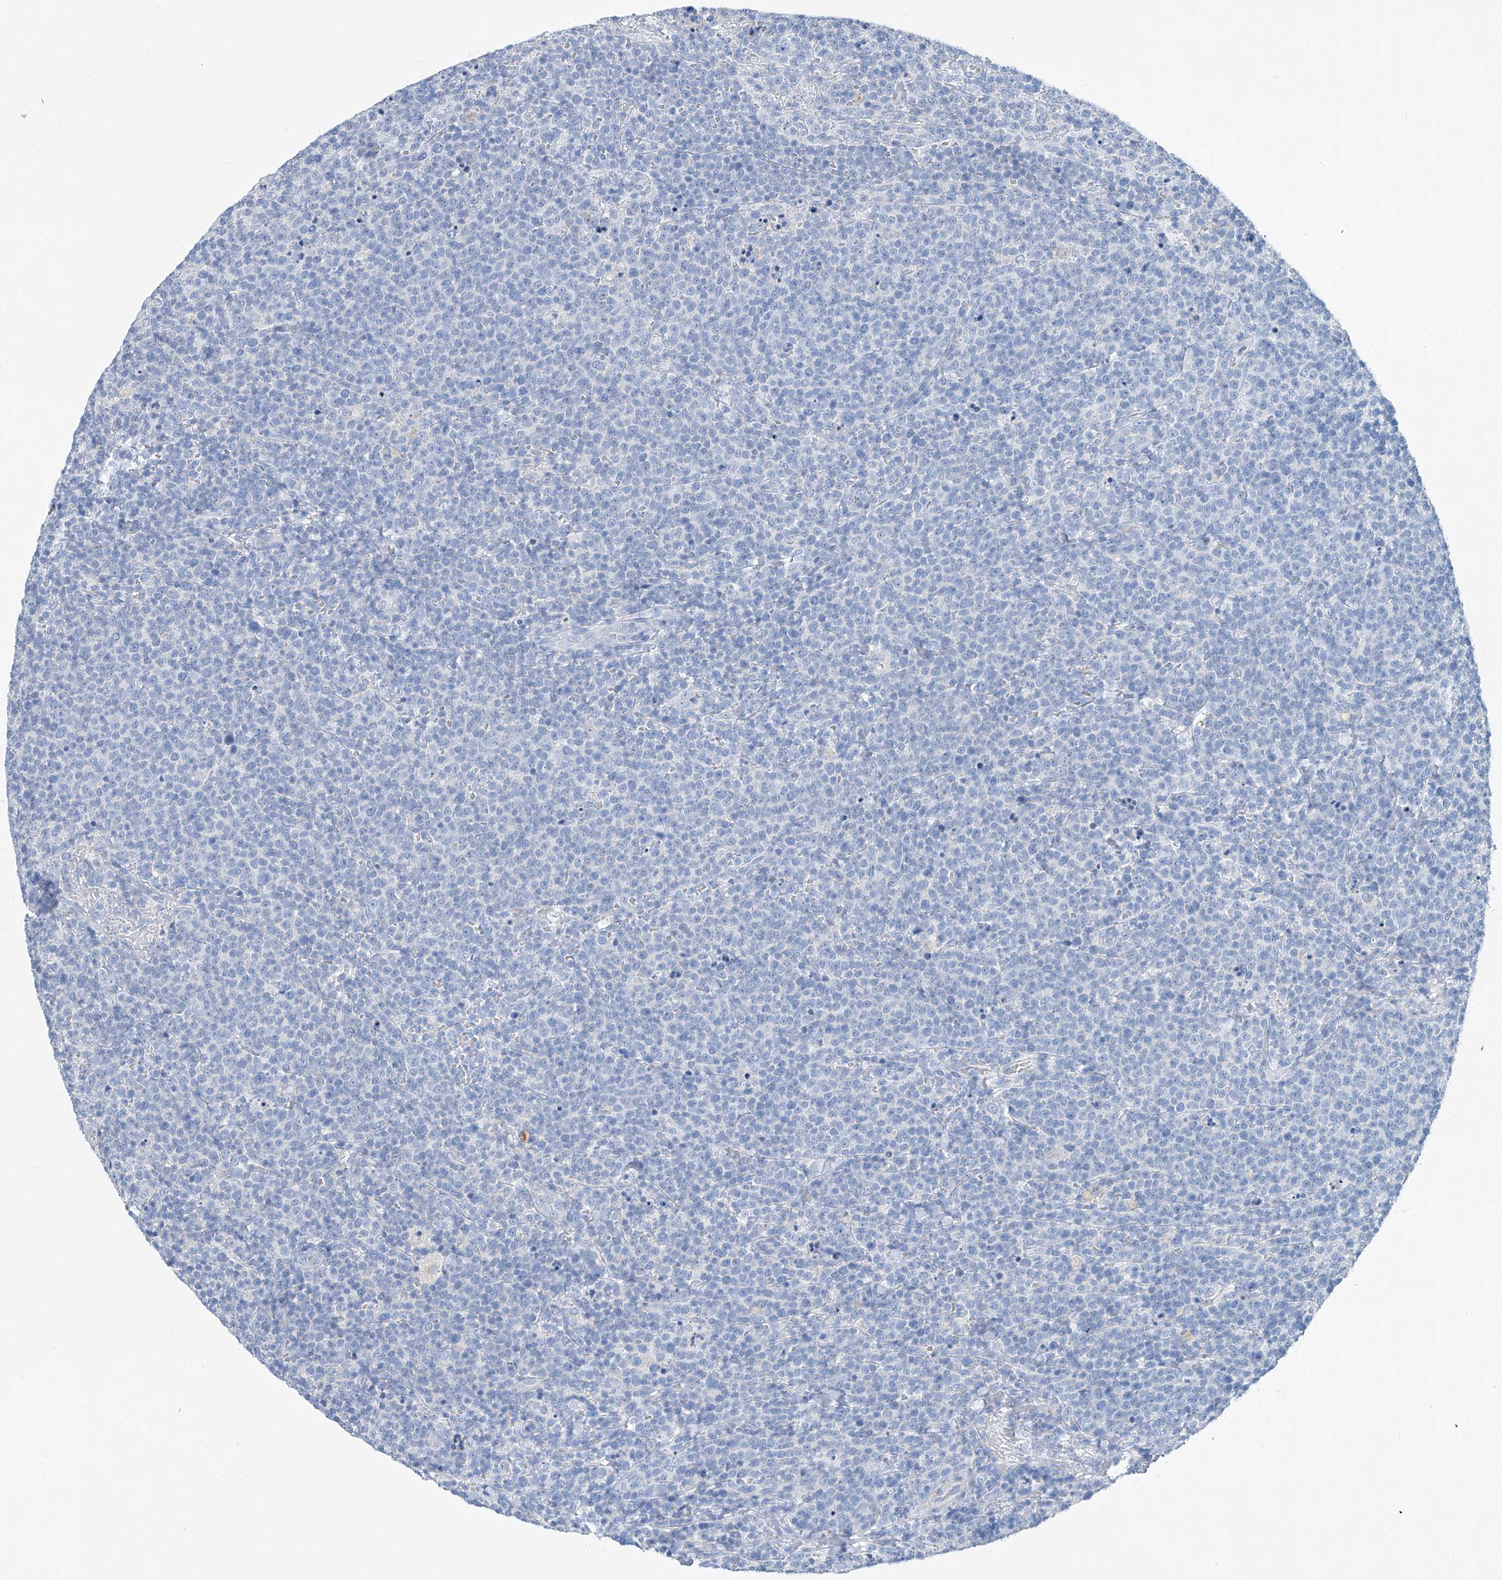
{"staining": {"intensity": "negative", "quantity": "none", "location": "none"}, "tissue": "lymphoma", "cell_type": "Tumor cells", "image_type": "cancer", "snomed": [{"axis": "morphology", "description": "Malignant lymphoma, non-Hodgkin's type, High grade"}, {"axis": "topography", "description": "Lymph node"}], "caption": "Immunohistochemistry of malignant lymphoma, non-Hodgkin's type (high-grade) exhibits no staining in tumor cells.", "gene": "C1orf87", "patient": {"sex": "male", "age": 61}}